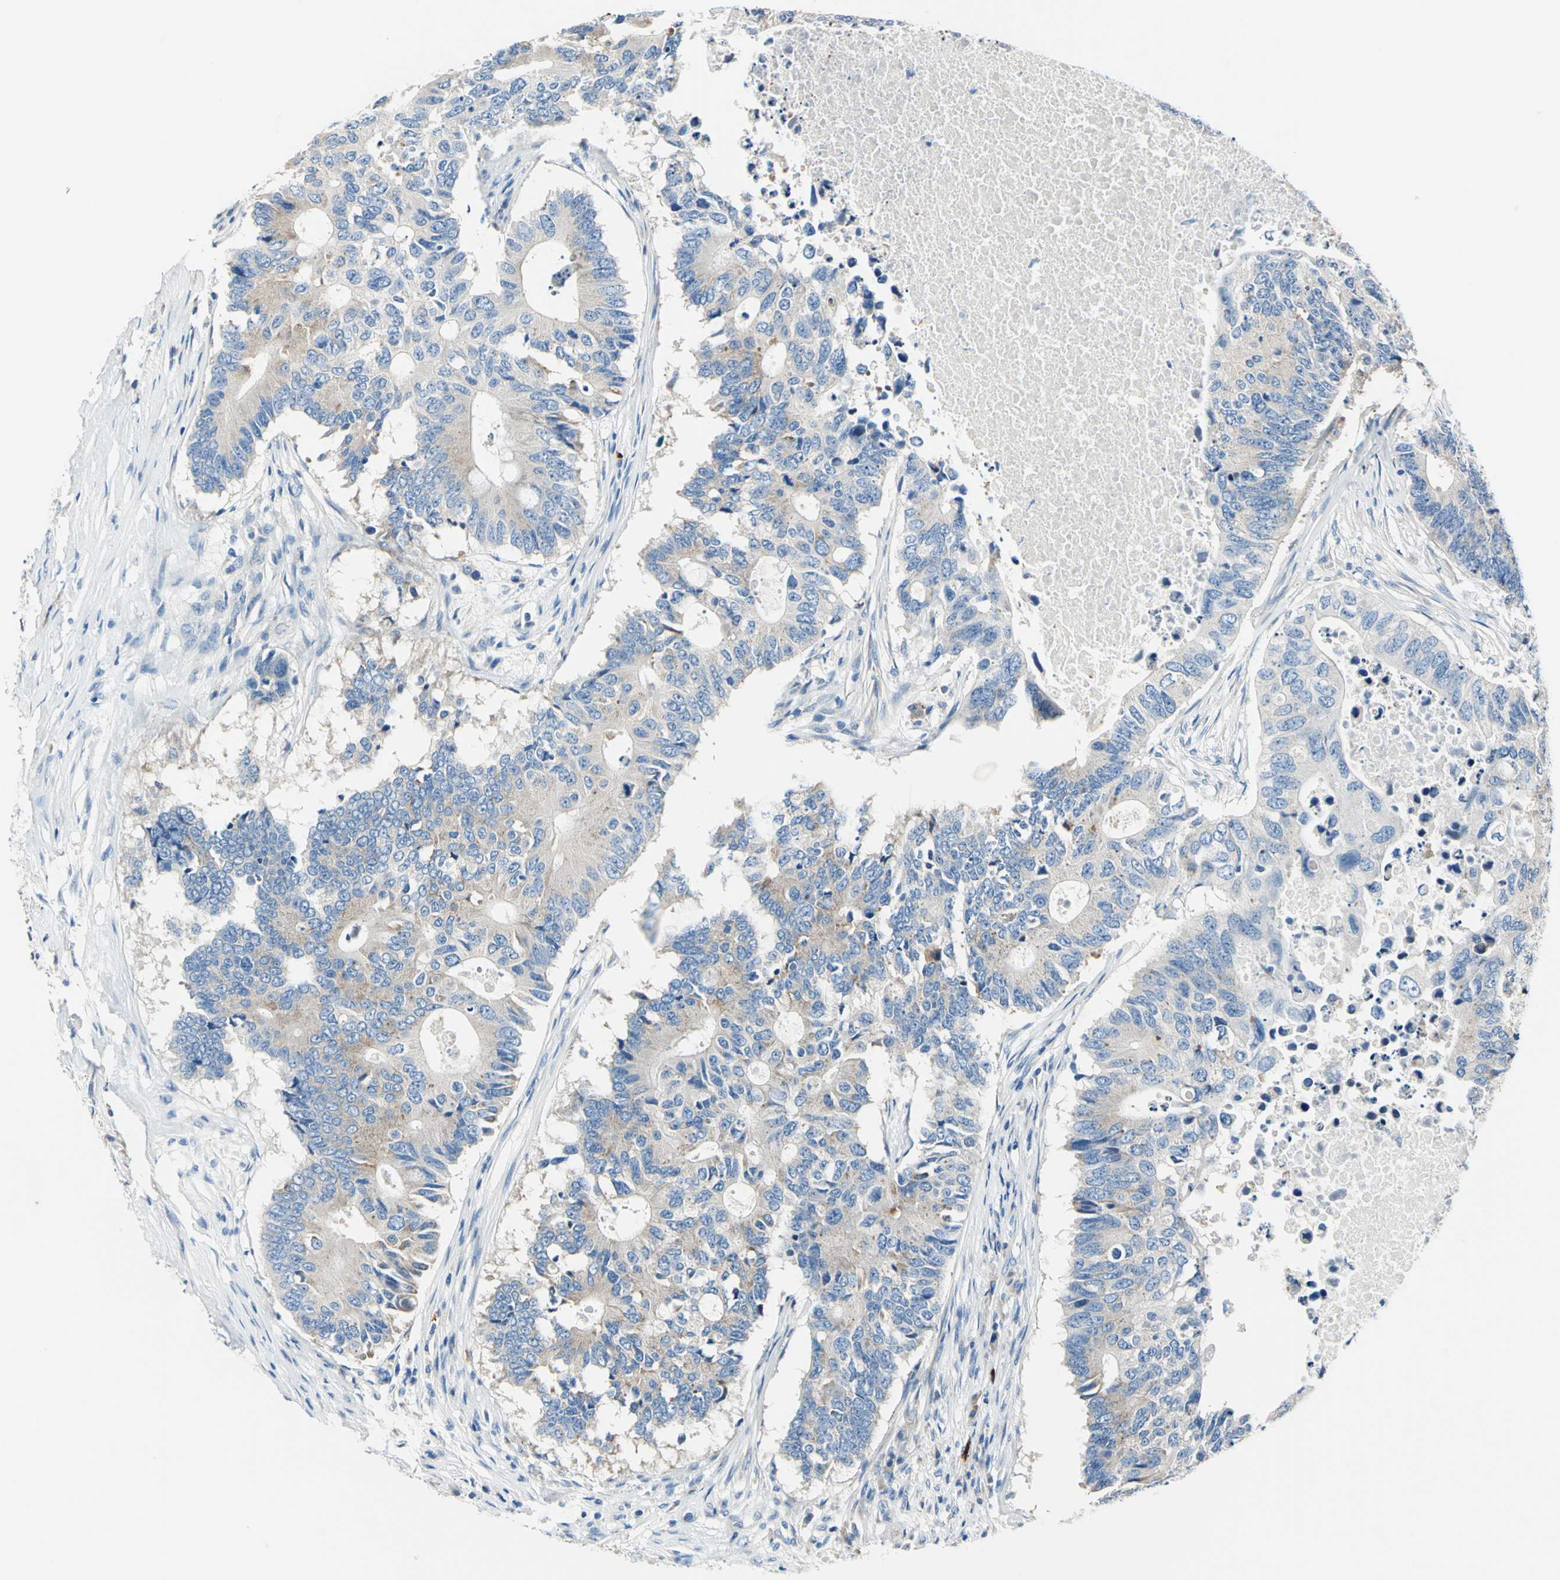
{"staining": {"intensity": "moderate", "quantity": "<25%", "location": "cytoplasmic/membranous"}, "tissue": "colorectal cancer", "cell_type": "Tumor cells", "image_type": "cancer", "snomed": [{"axis": "morphology", "description": "Adenocarcinoma, NOS"}, {"axis": "topography", "description": "Colon"}], "caption": "Immunohistochemical staining of colorectal cancer (adenocarcinoma) shows low levels of moderate cytoplasmic/membranous protein expression in about <25% of tumor cells. Using DAB (brown) and hematoxylin (blue) stains, captured at high magnification using brightfield microscopy.", "gene": "TRIM25", "patient": {"sex": "male", "age": 71}}